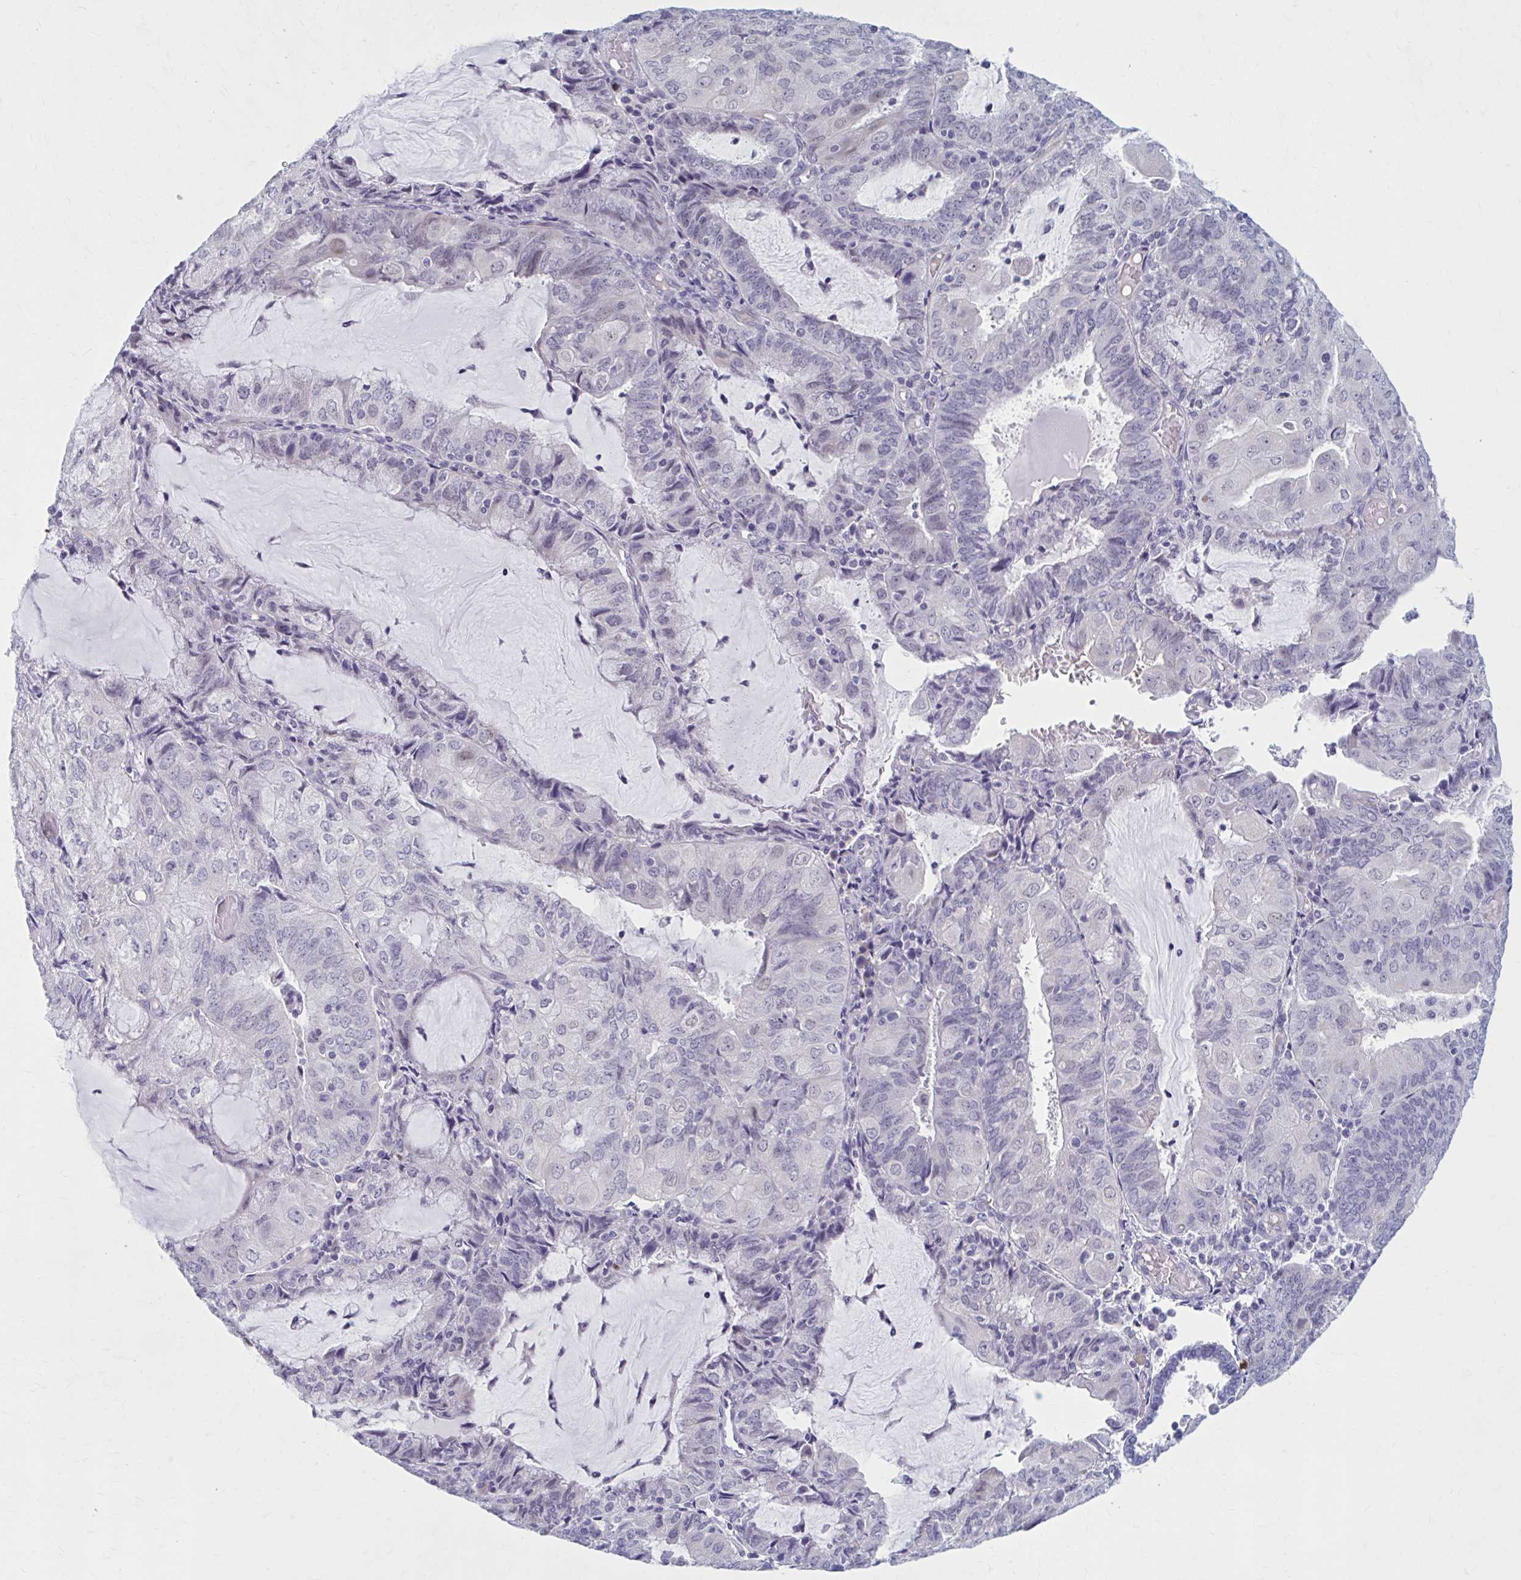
{"staining": {"intensity": "negative", "quantity": "none", "location": "none"}, "tissue": "endometrial cancer", "cell_type": "Tumor cells", "image_type": "cancer", "snomed": [{"axis": "morphology", "description": "Adenocarcinoma, NOS"}, {"axis": "topography", "description": "Endometrium"}], "caption": "Tumor cells show no significant protein positivity in endometrial cancer (adenocarcinoma). (DAB (3,3'-diaminobenzidine) immunohistochemistry visualized using brightfield microscopy, high magnification).", "gene": "CCDC105", "patient": {"sex": "female", "age": 81}}